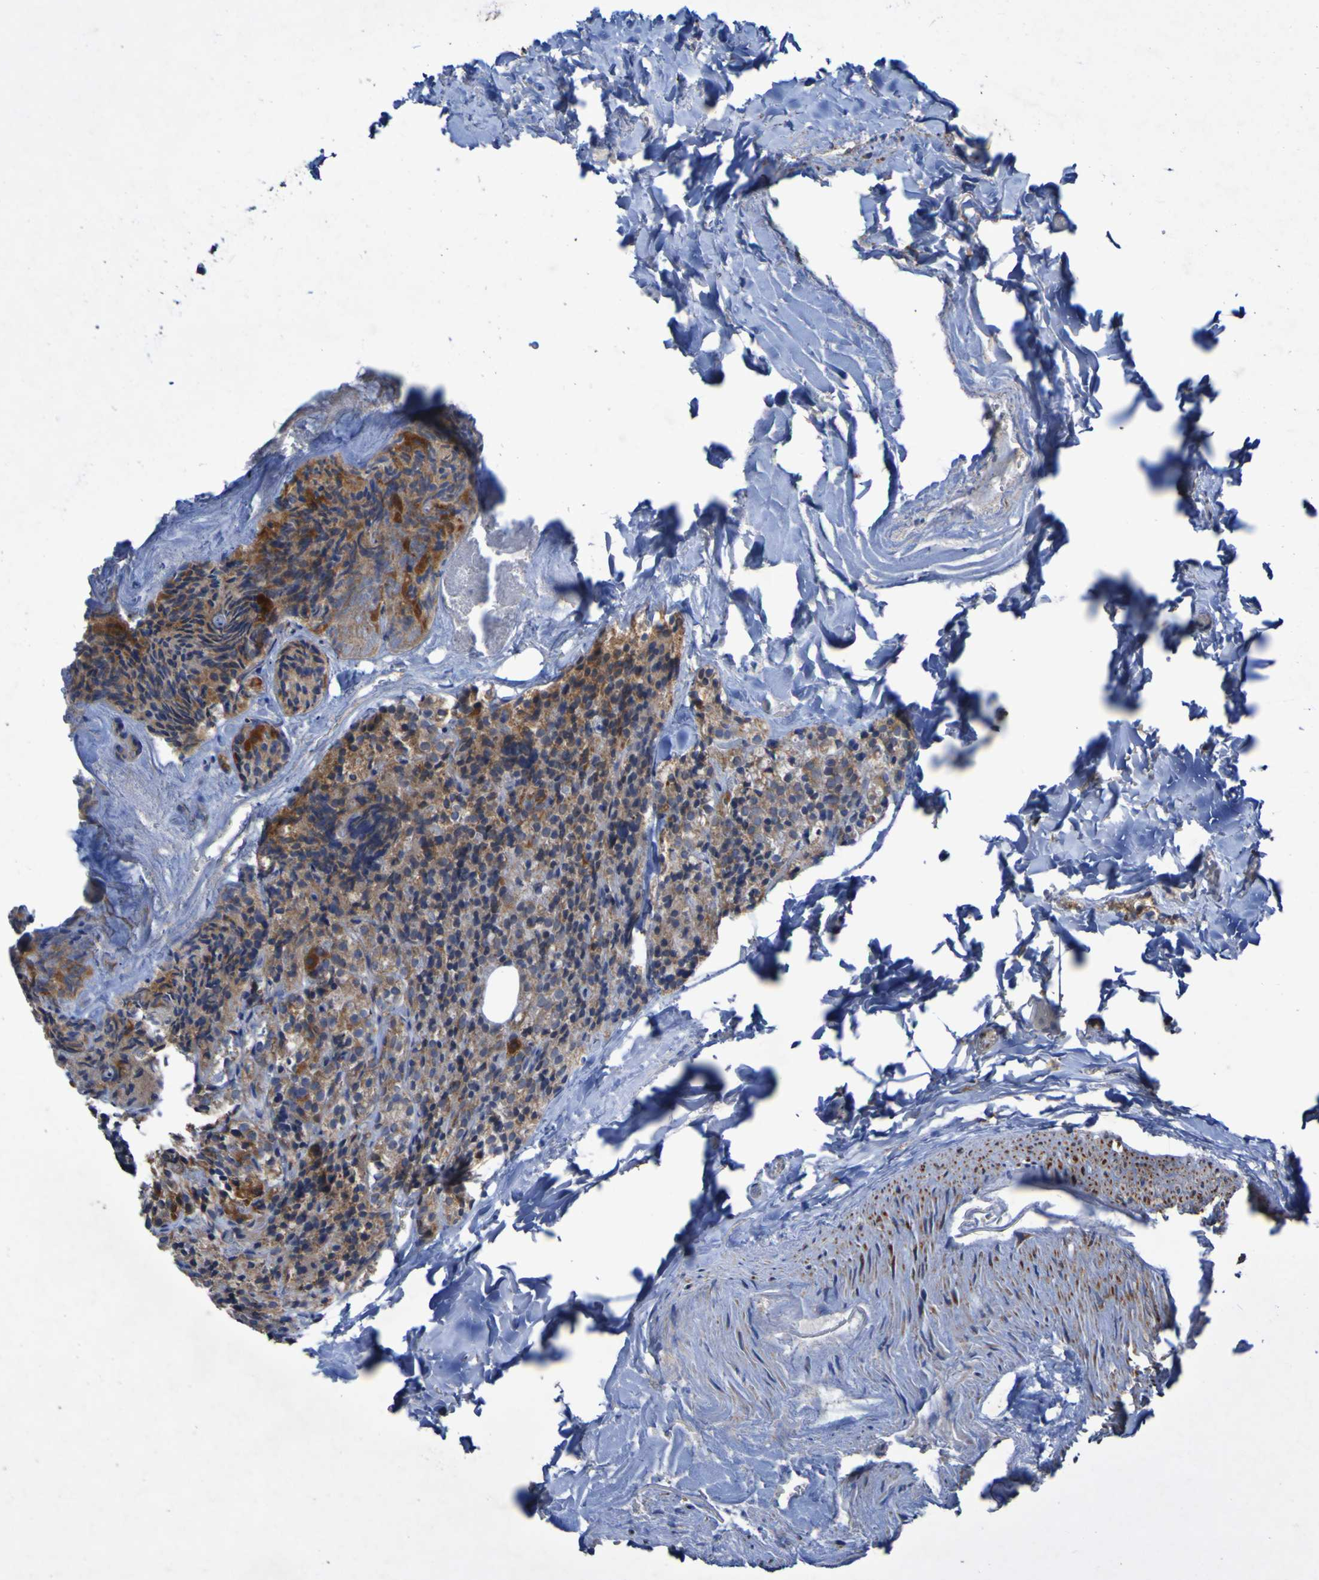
{"staining": {"intensity": "moderate", "quantity": ">75%", "location": "cytoplasmic/membranous"}, "tissue": "parathyroid gland", "cell_type": "Glandular cells", "image_type": "normal", "snomed": [{"axis": "morphology", "description": "Normal tissue, NOS"}, {"axis": "morphology", "description": "Atrophy, NOS"}, {"axis": "topography", "description": "Parathyroid gland"}], "caption": "Immunohistochemistry micrograph of benign human parathyroid gland stained for a protein (brown), which exhibits medium levels of moderate cytoplasmic/membranous expression in approximately >75% of glandular cells.", "gene": "CCDC51", "patient": {"sex": "female", "age": 54}}